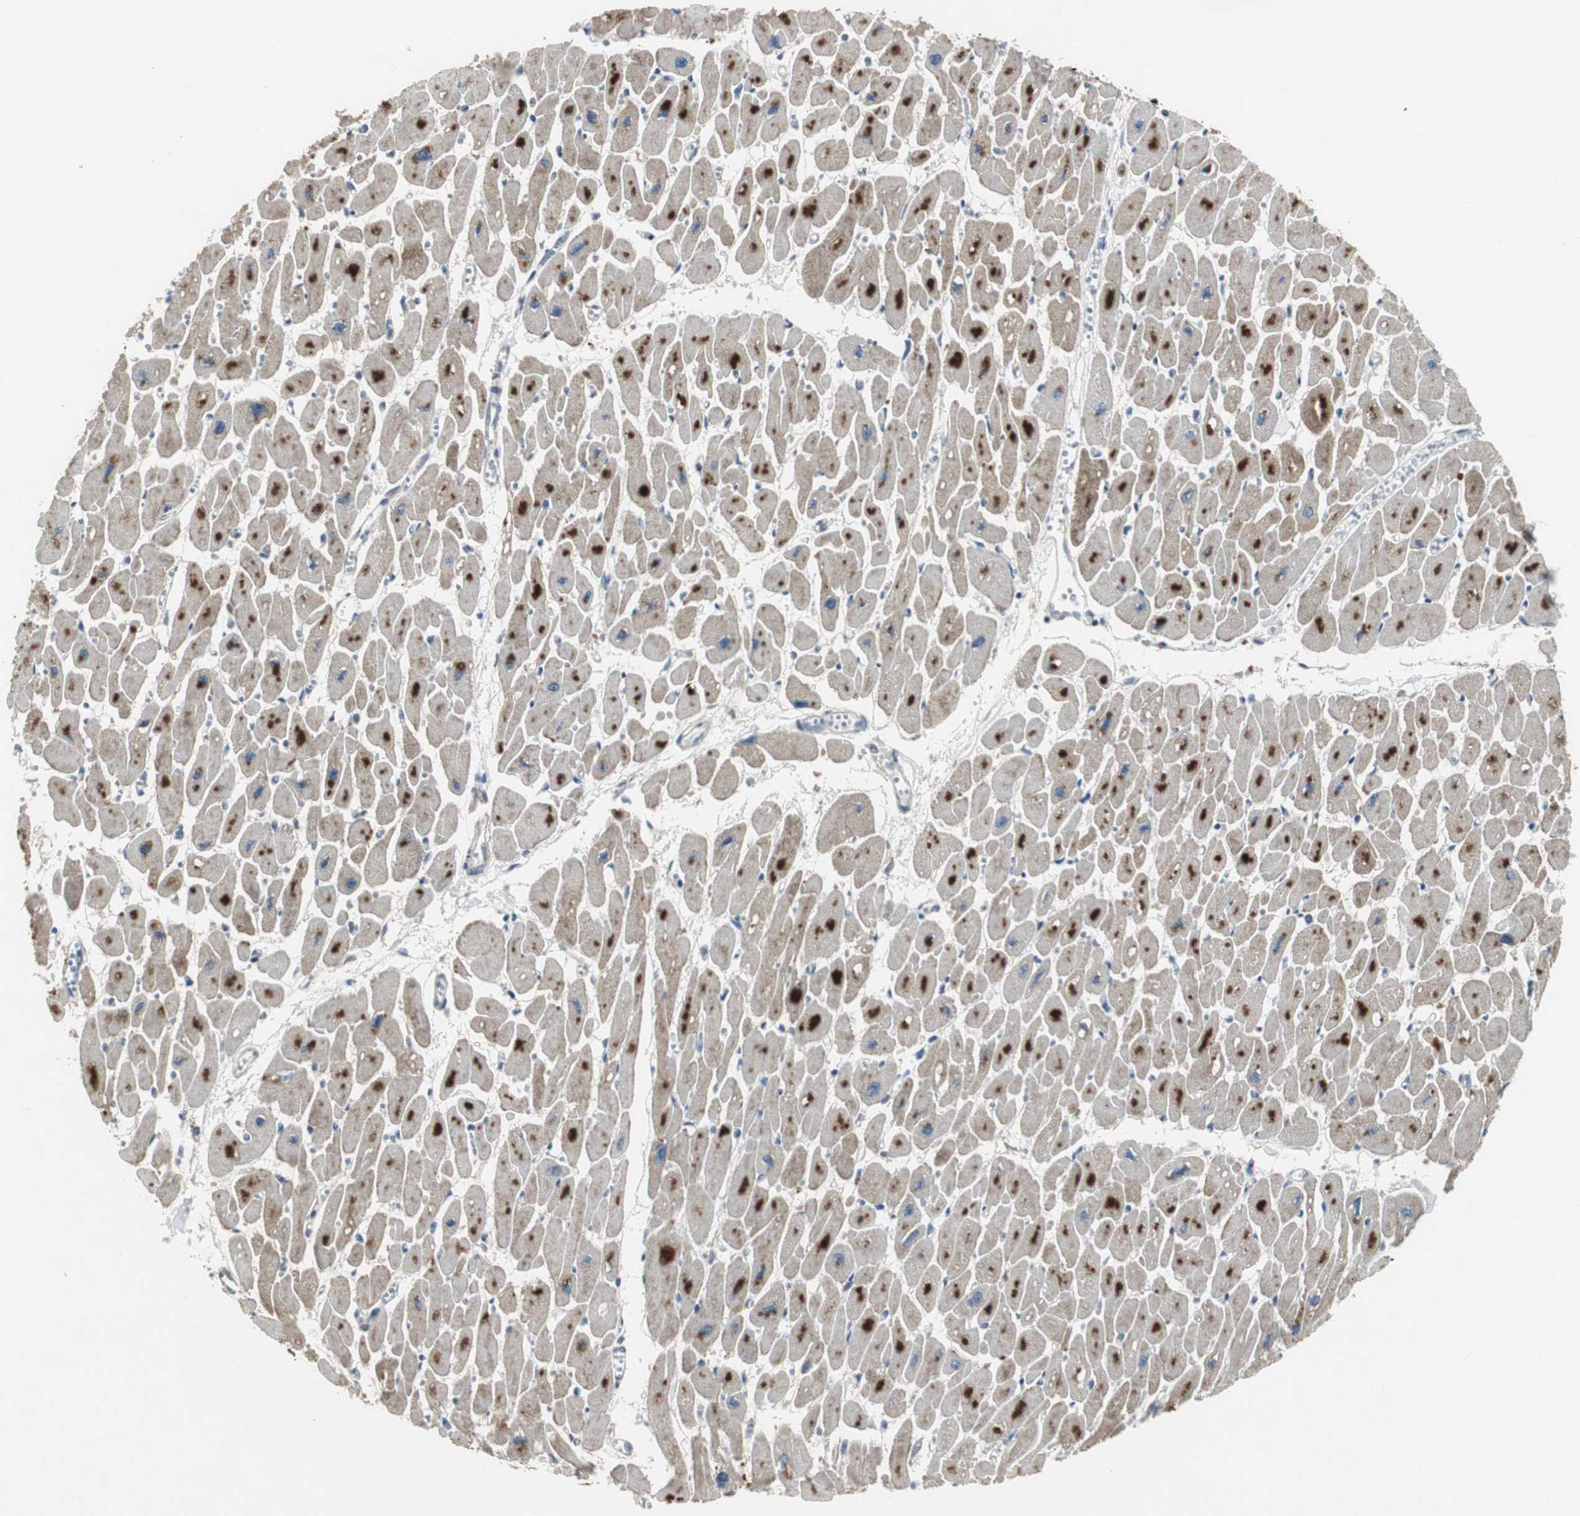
{"staining": {"intensity": "strong", "quantity": "25%-75%", "location": "cytoplasmic/membranous"}, "tissue": "heart muscle", "cell_type": "Cardiomyocytes", "image_type": "normal", "snomed": [{"axis": "morphology", "description": "Normal tissue, NOS"}, {"axis": "topography", "description": "Heart"}], "caption": "High-power microscopy captured an immunohistochemistry histopathology image of unremarkable heart muscle, revealing strong cytoplasmic/membranous positivity in about 25%-75% of cardiomyocytes.", "gene": "MYT1", "patient": {"sex": "female", "age": 54}}